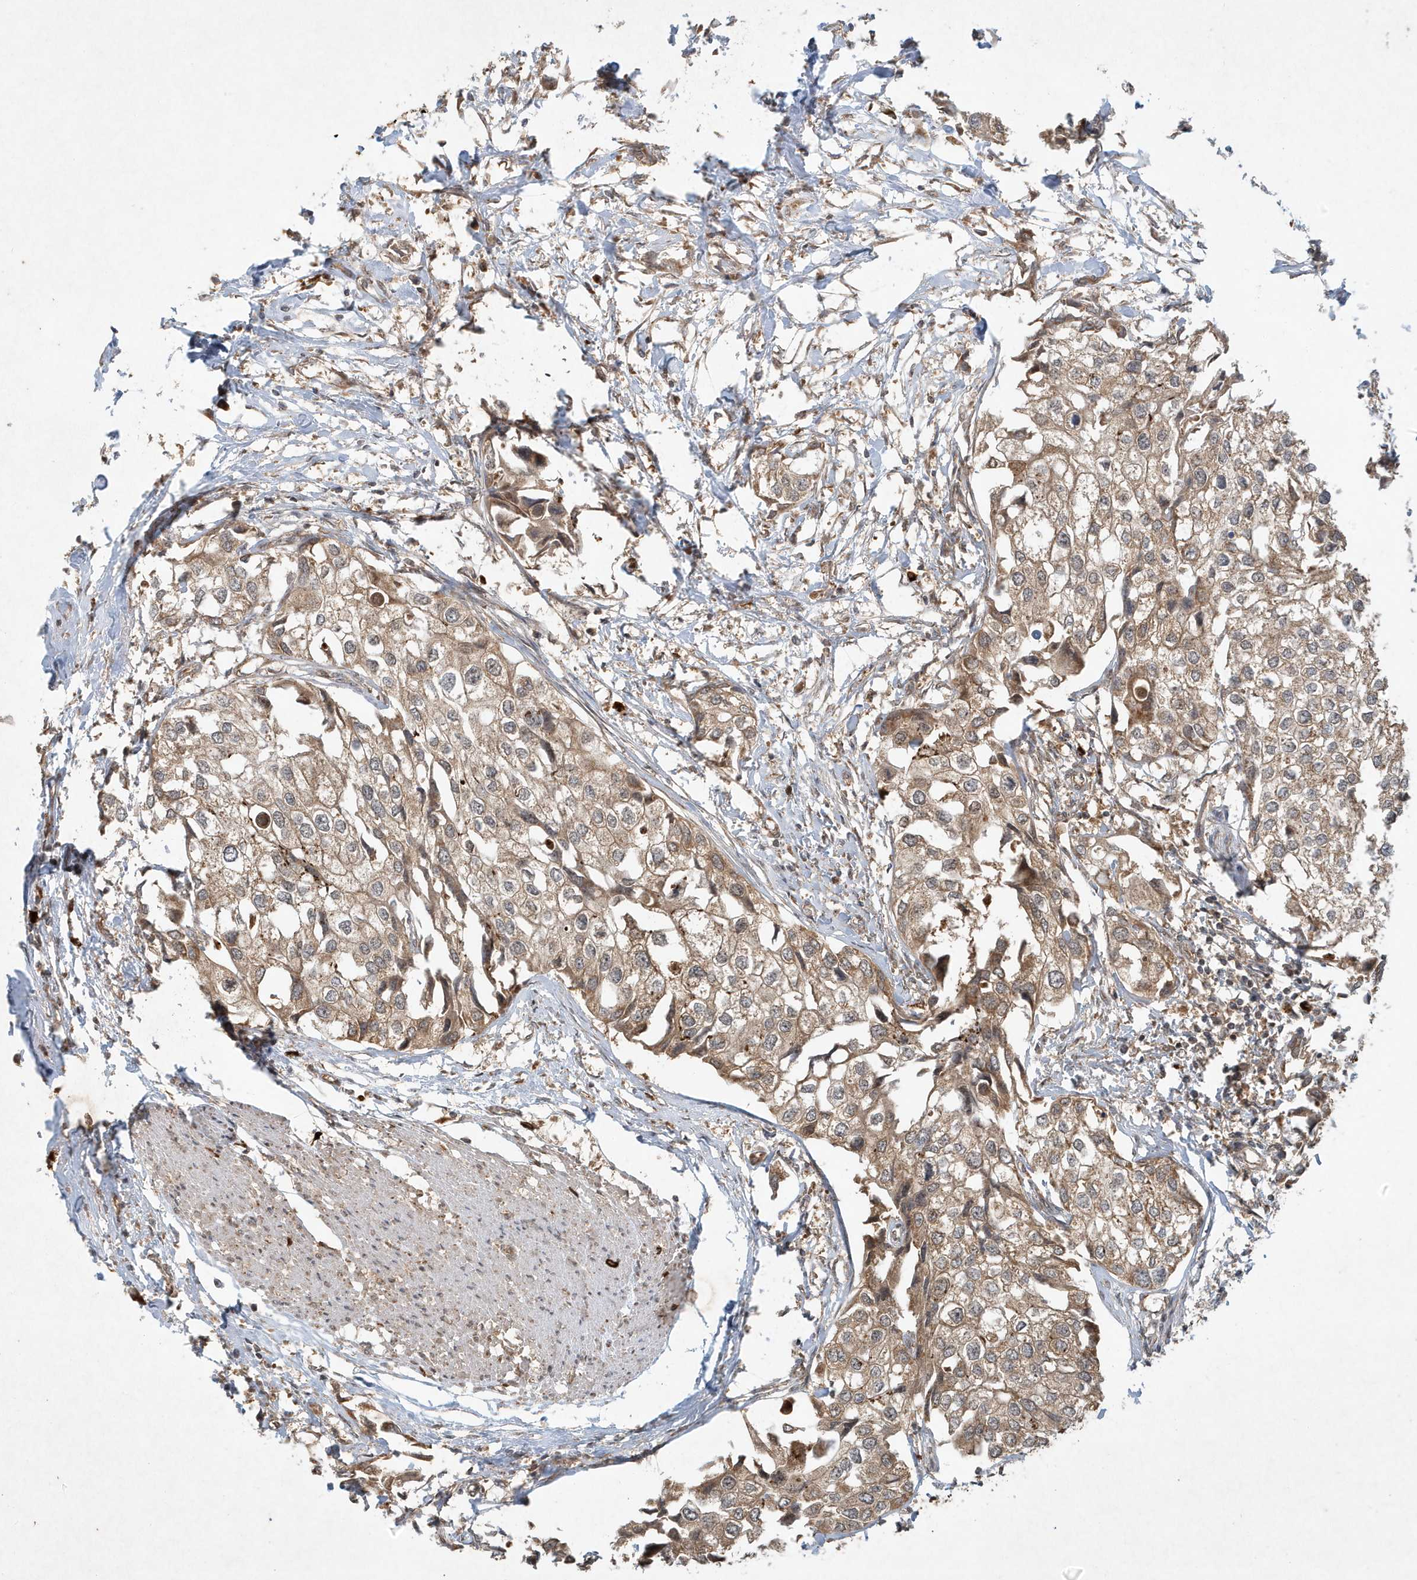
{"staining": {"intensity": "moderate", "quantity": ">75%", "location": "cytoplasmic/membranous"}, "tissue": "urothelial cancer", "cell_type": "Tumor cells", "image_type": "cancer", "snomed": [{"axis": "morphology", "description": "Urothelial carcinoma, High grade"}, {"axis": "topography", "description": "Urinary bladder"}], "caption": "Immunohistochemistry (IHC) micrograph of high-grade urothelial carcinoma stained for a protein (brown), which reveals medium levels of moderate cytoplasmic/membranous staining in approximately >75% of tumor cells.", "gene": "ABCB9", "patient": {"sex": "male", "age": 64}}